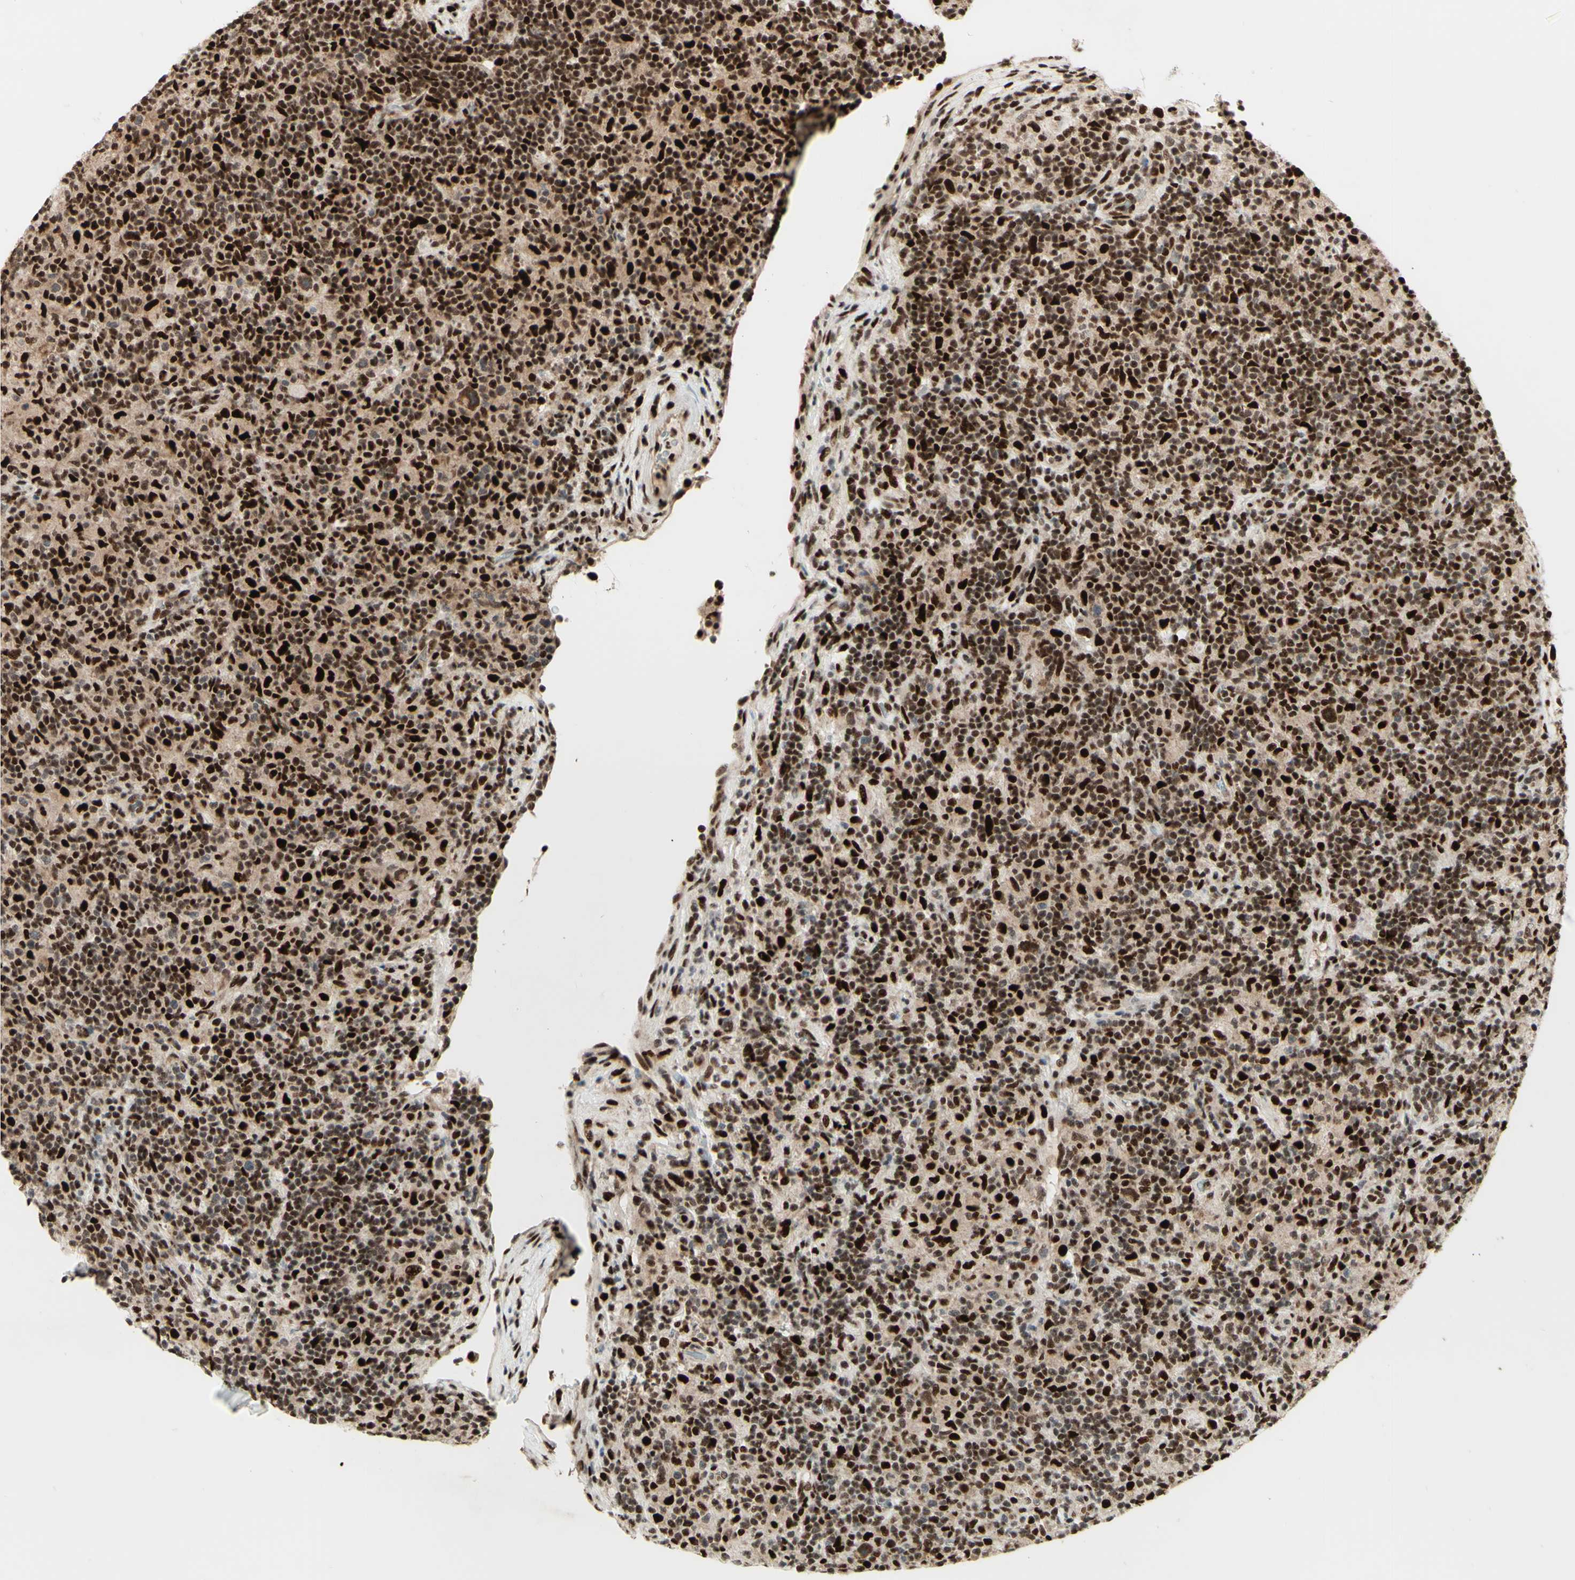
{"staining": {"intensity": "strong", "quantity": ">75%", "location": "nuclear"}, "tissue": "lymphoma", "cell_type": "Tumor cells", "image_type": "cancer", "snomed": [{"axis": "morphology", "description": "Hodgkin's disease, NOS"}, {"axis": "topography", "description": "Lymph node"}], "caption": "Tumor cells display high levels of strong nuclear positivity in approximately >75% of cells in human lymphoma.", "gene": "NR3C1", "patient": {"sex": "male", "age": 70}}